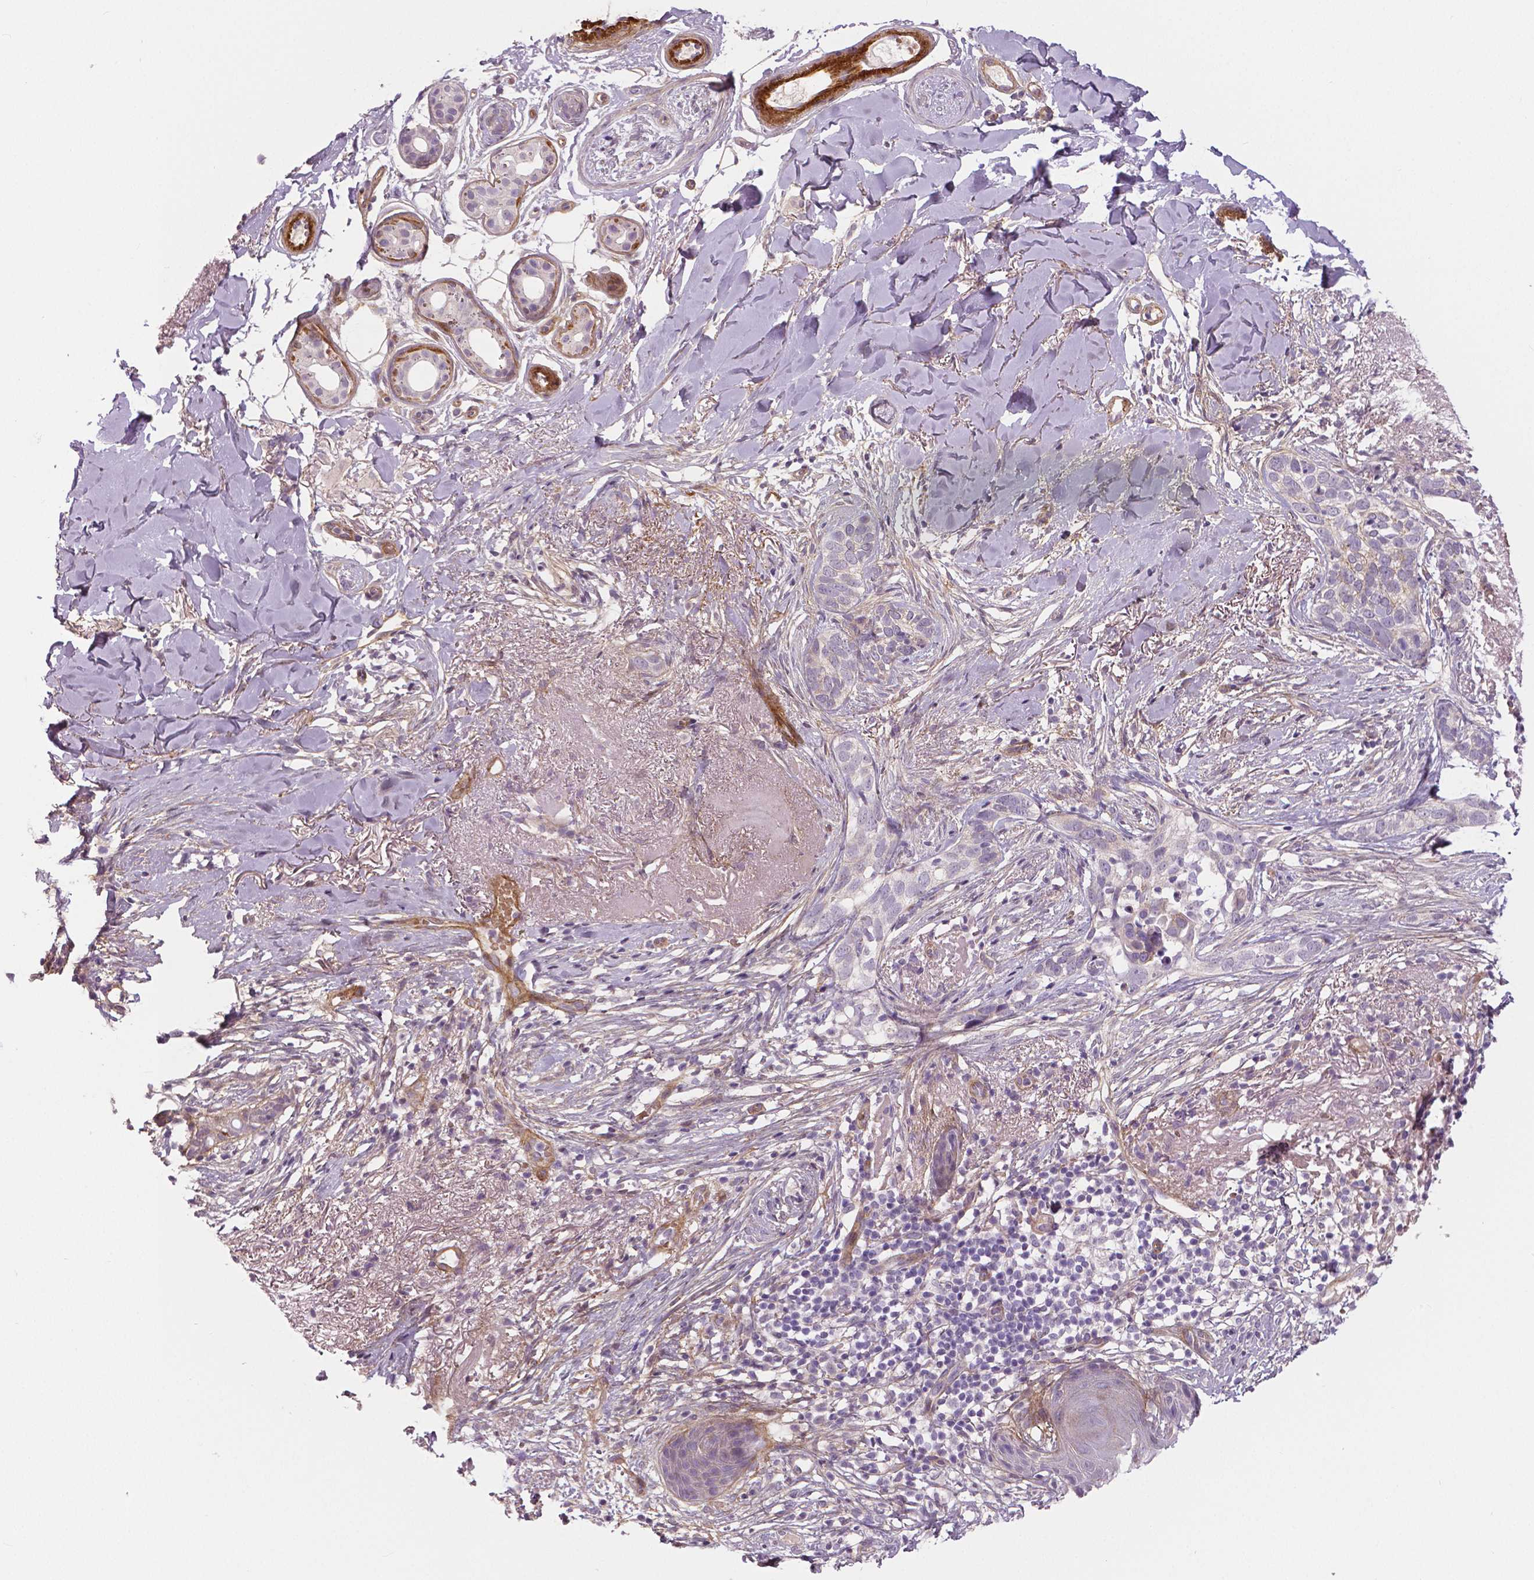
{"staining": {"intensity": "negative", "quantity": "none", "location": "none"}, "tissue": "skin cancer", "cell_type": "Tumor cells", "image_type": "cancer", "snomed": [{"axis": "morphology", "description": "Normal tissue, NOS"}, {"axis": "morphology", "description": "Basal cell carcinoma"}, {"axis": "topography", "description": "Skin"}], "caption": "High magnification brightfield microscopy of skin cancer (basal cell carcinoma) stained with DAB (3,3'-diaminobenzidine) (brown) and counterstained with hematoxylin (blue): tumor cells show no significant staining. (Brightfield microscopy of DAB (3,3'-diaminobenzidine) immunohistochemistry (IHC) at high magnification).", "gene": "FLT1", "patient": {"sex": "male", "age": 84}}